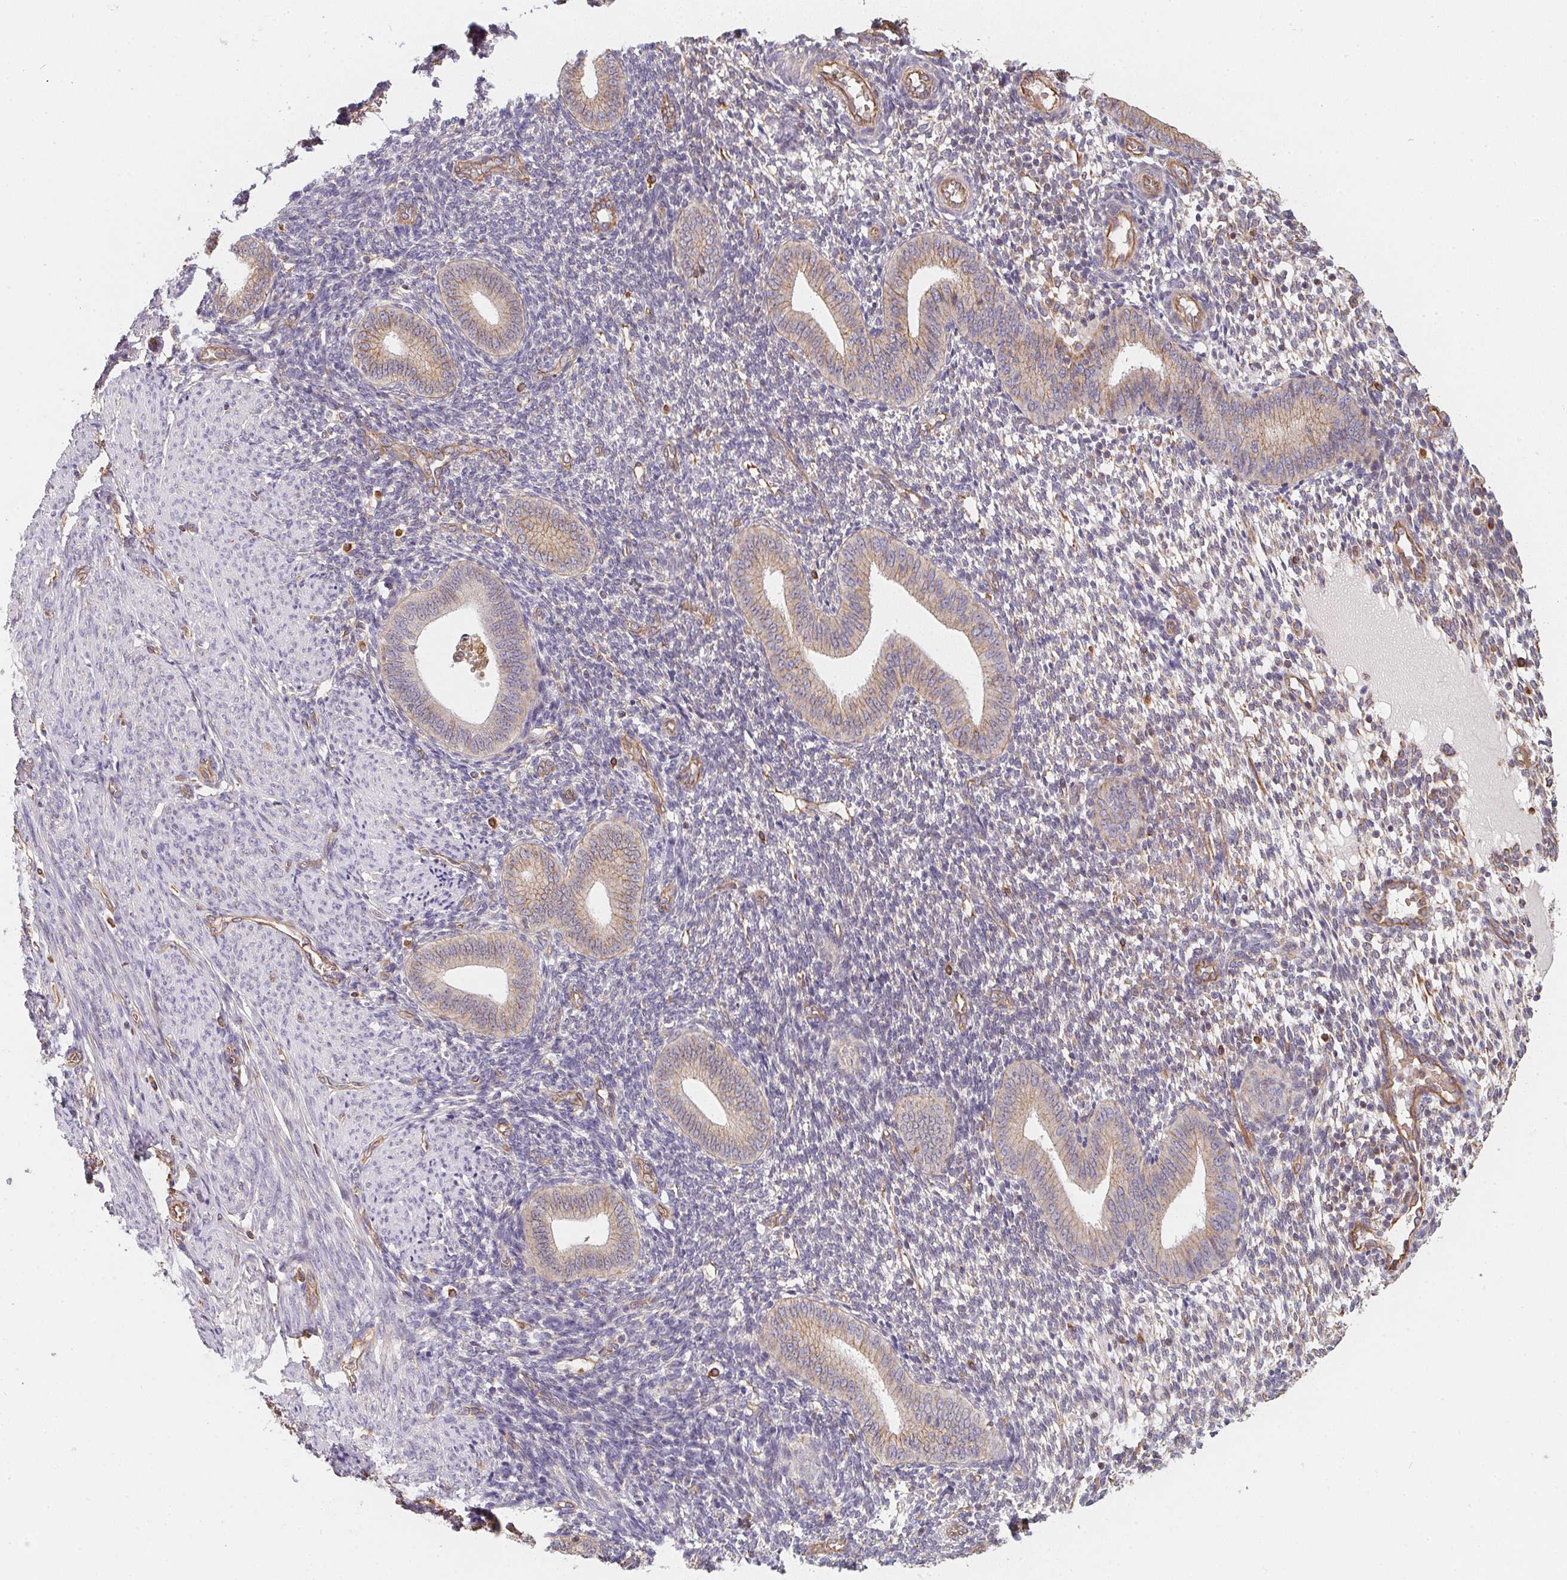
{"staining": {"intensity": "negative", "quantity": "none", "location": "none"}, "tissue": "endometrium", "cell_type": "Cells in endometrial stroma", "image_type": "normal", "snomed": [{"axis": "morphology", "description": "Normal tissue, NOS"}, {"axis": "topography", "description": "Endometrium"}], "caption": "Endometrium was stained to show a protein in brown. There is no significant staining in cells in endometrial stroma. Nuclei are stained in blue.", "gene": "TBKBP1", "patient": {"sex": "female", "age": 40}}